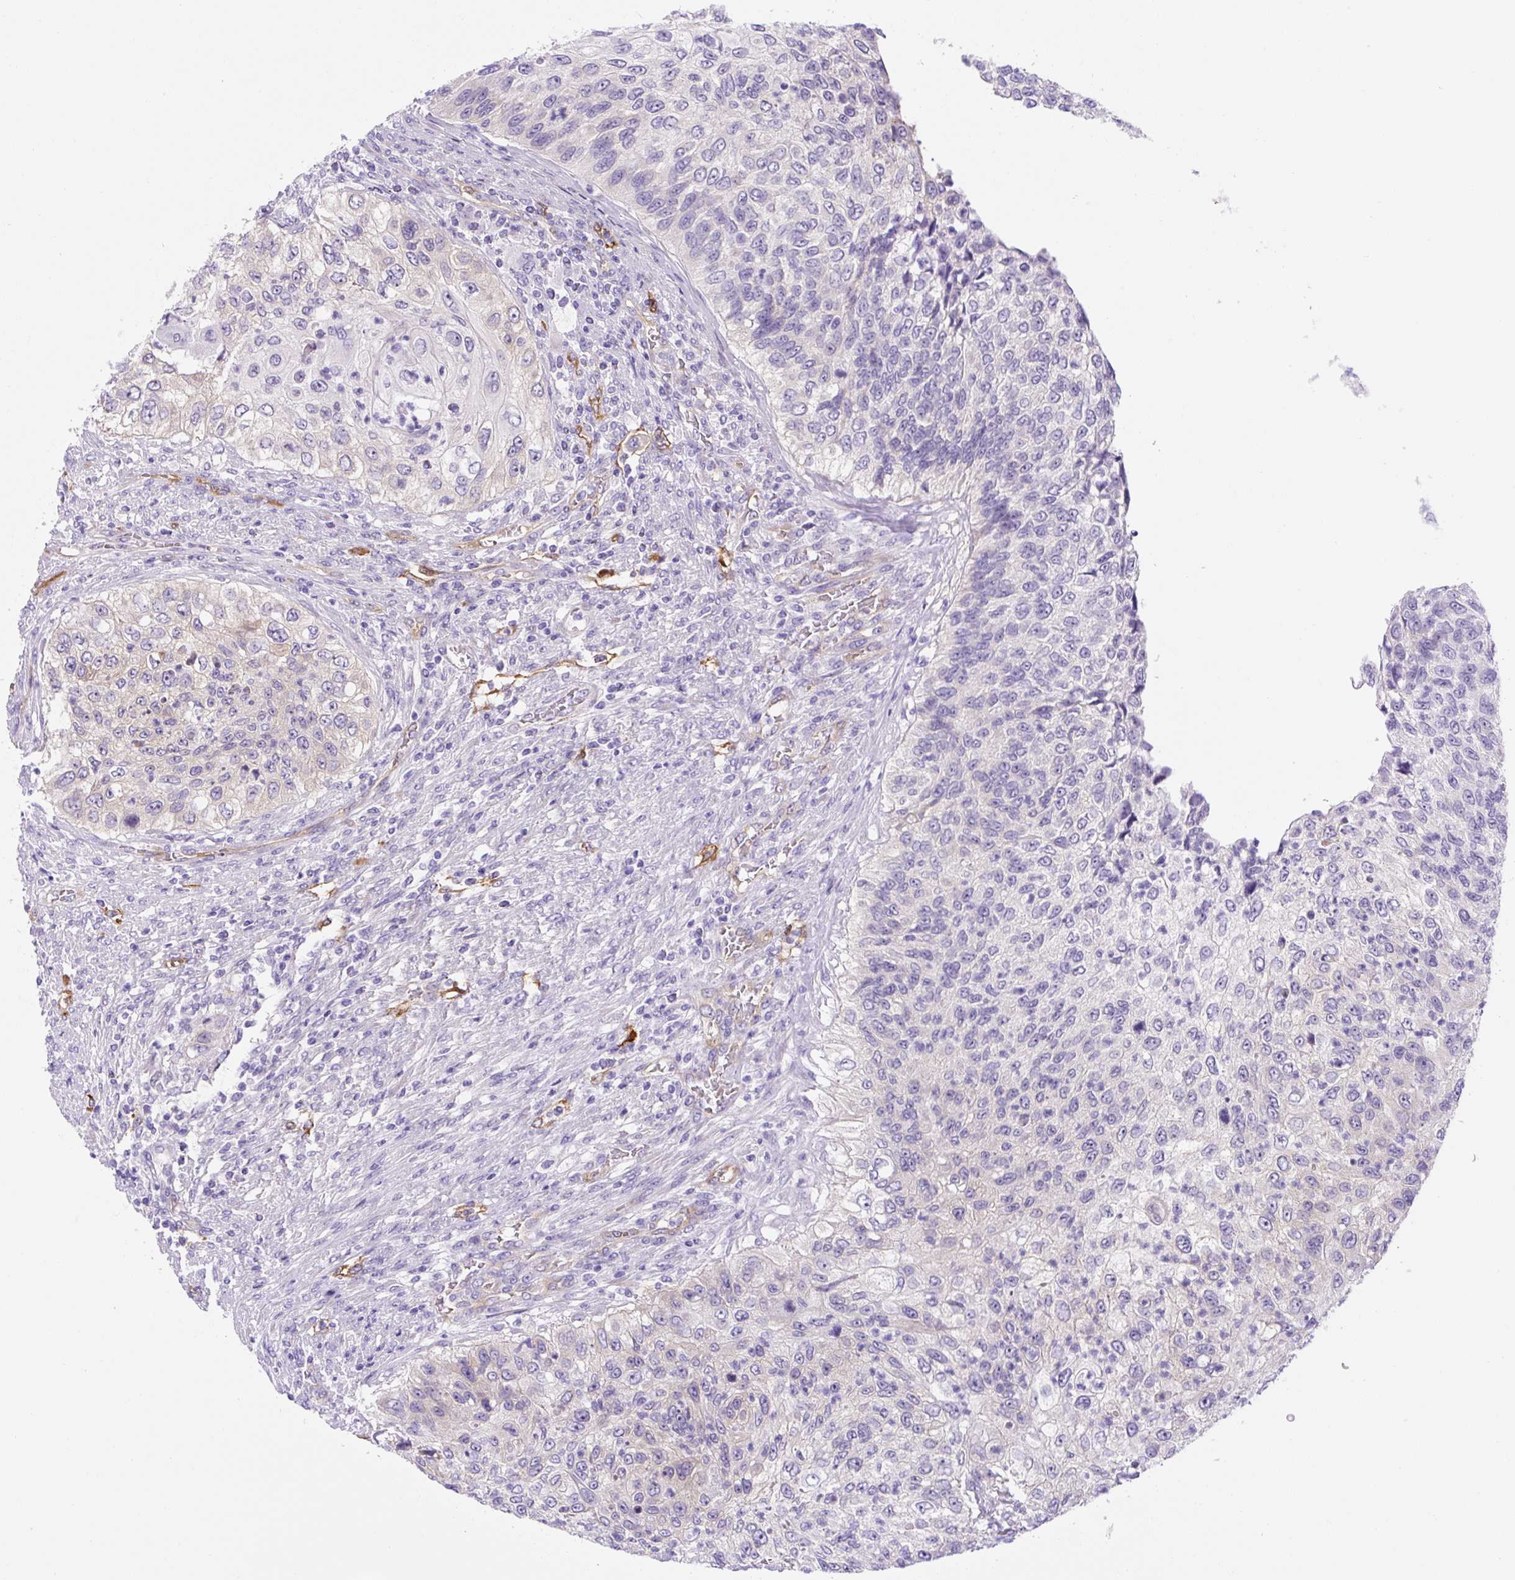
{"staining": {"intensity": "negative", "quantity": "none", "location": "none"}, "tissue": "urothelial cancer", "cell_type": "Tumor cells", "image_type": "cancer", "snomed": [{"axis": "morphology", "description": "Urothelial carcinoma, High grade"}, {"axis": "topography", "description": "Urinary bladder"}], "caption": "Immunohistochemical staining of human urothelial cancer reveals no significant positivity in tumor cells.", "gene": "ASB4", "patient": {"sex": "female", "age": 60}}